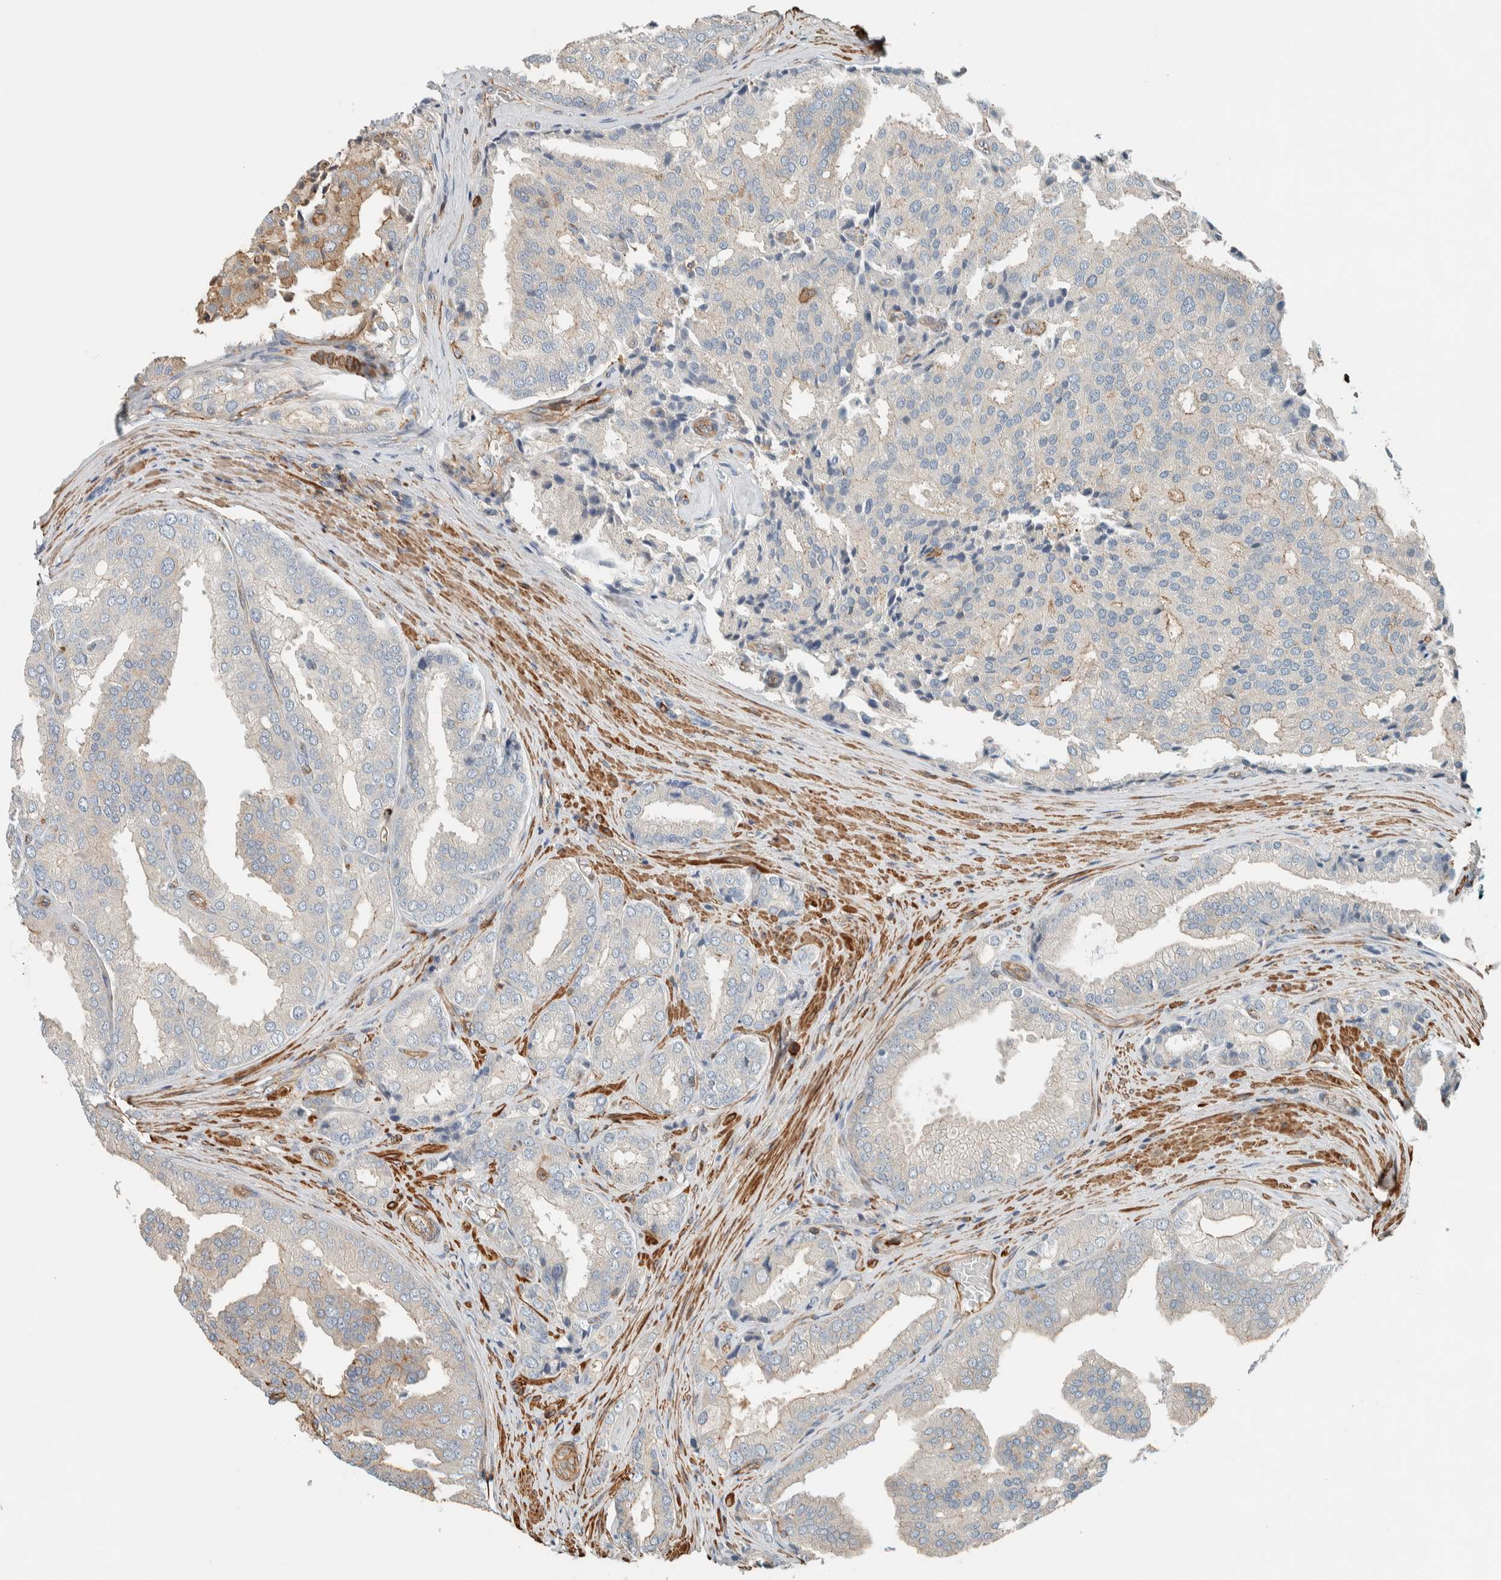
{"staining": {"intensity": "negative", "quantity": "none", "location": "none"}, "tissue": "prostate cancer", "cell_type": "Tumor cells", "image_type": "cancer", "snomed": [{"axis": "morphology", "description": "Adenocarcinoma, High grade"}, {"axis": "topography", "description": "Prostate"}], "caption": "Immunohistochemical staining of human high-grade adenocarcinoma (prostate) reveals no significant positivity in tumor cells. Brightfield microscopy of immunohistochemistry (IHC) stained with DAB (3,3'-diaminobenzidine) (brown) and hematoxylin (blue), captured at high magnification.", "gene": "CTBP2", "patient": {"sex": "male", "age": 50}}